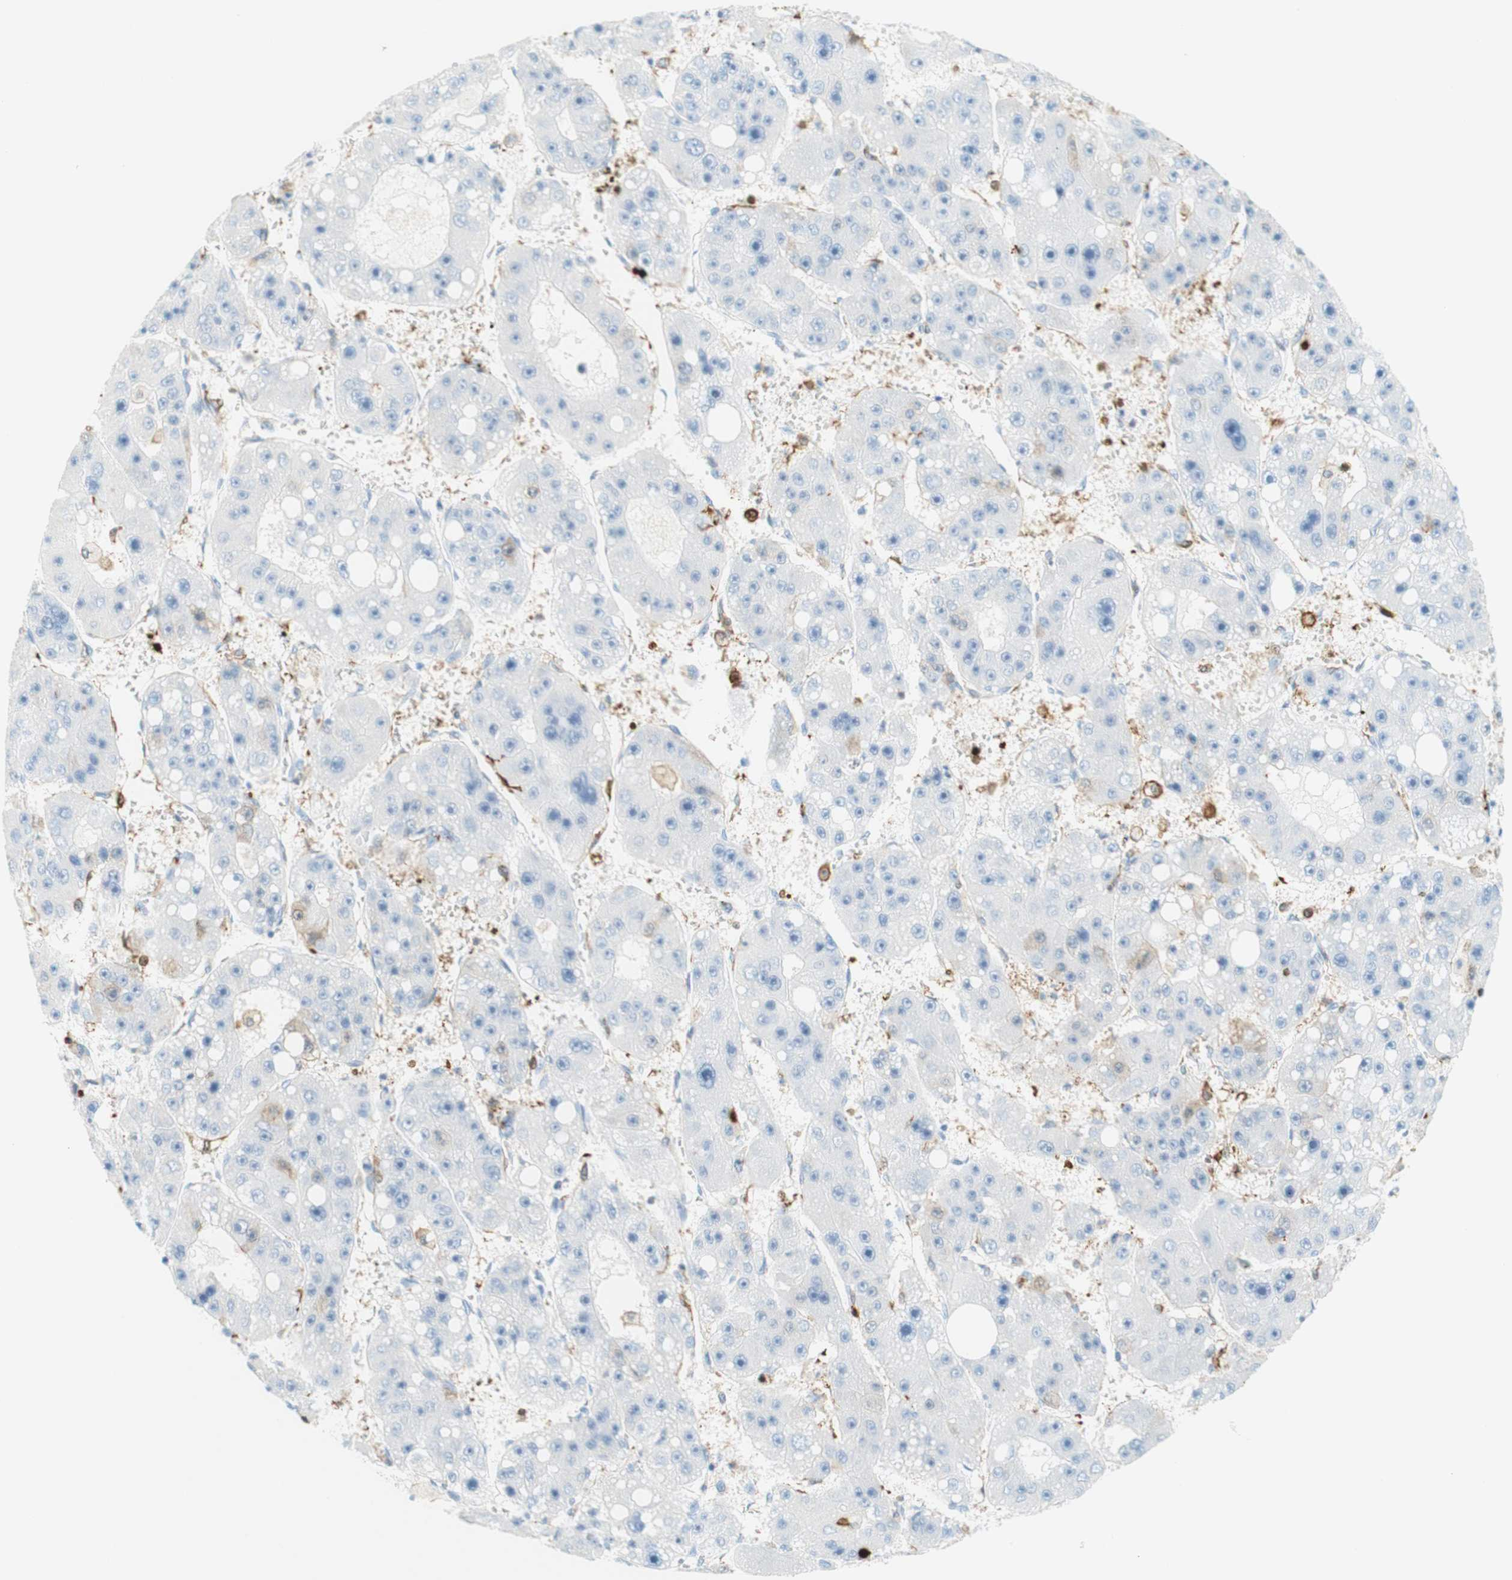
{"staining": {"intensity": "negative", "quantity": "none", "location": "none"}, "tissue": "liver cancer", "cell_type": "Tumor cells", "image_type": "cancer", "snomed": [{"axis": "morphology", "description": "Carcinoma, Hepatocellular, NOS"}, {"axis": "topography", "description": "Liver"}], "caption": "The immunohistochemistry (IHC) micrograph has no significant expression in tumor cells of liver hepatocellular carcinoma tissue.", "gene": "STMN1", "patient": {"sex": "female", "age": 61}}